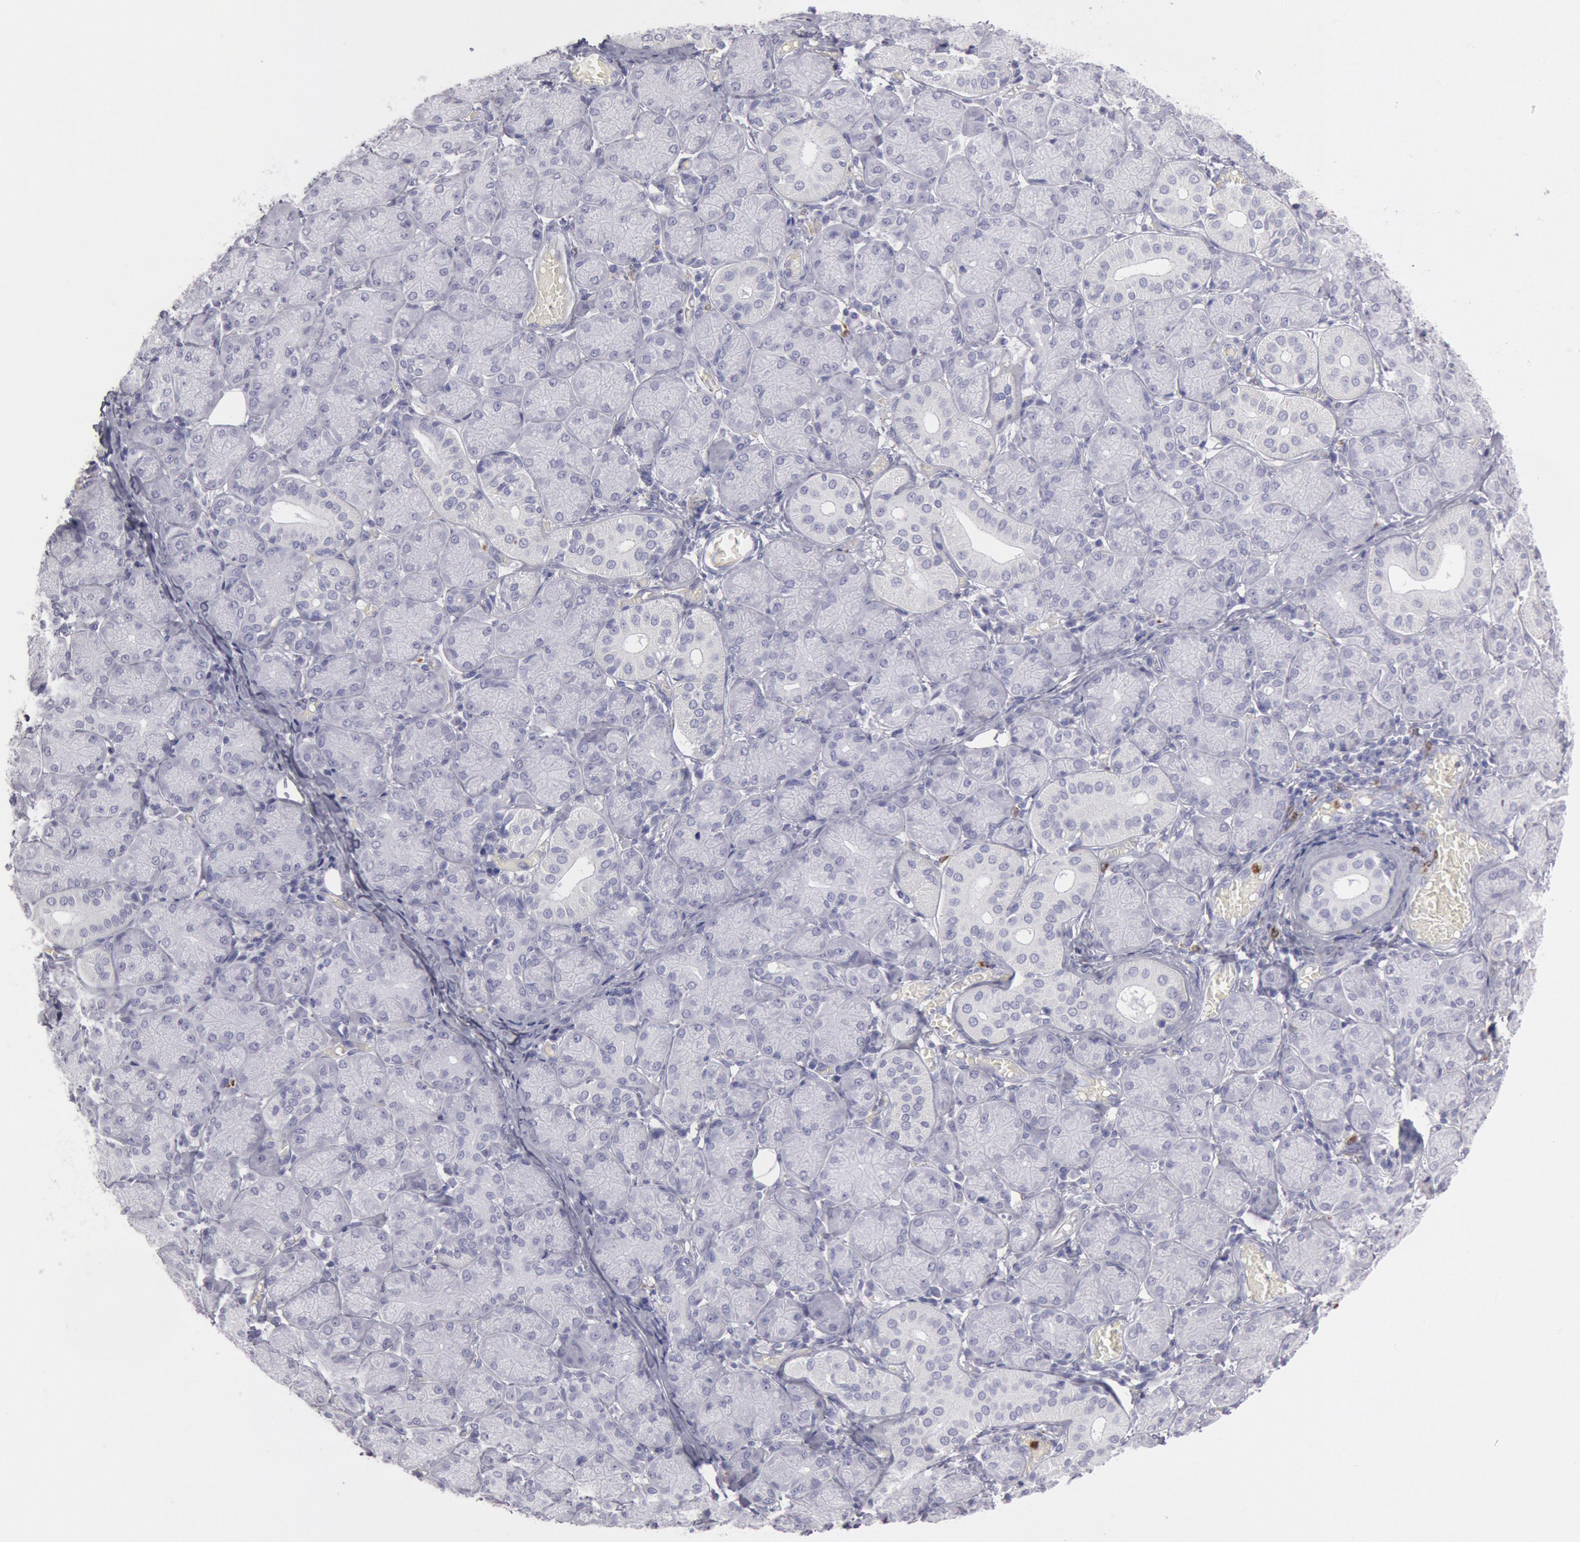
{"staining": {"intensity": "negative", "quantity": "none", "location": "none"}, "tissue": "salivary gland", "cell_type": "Glandular cells", "image_type": "normal", "snomed": [{"axis": "morphology", "description": "Normal tissue, NOS"}, {"axis": "topography", "description": "Salivary gland"}], "caption": "The photomicrograph reveals no significant staining in glandular cells of salivary gland.", "gene": "FCN1", "patient": {"sex": "female", "age": 24}}